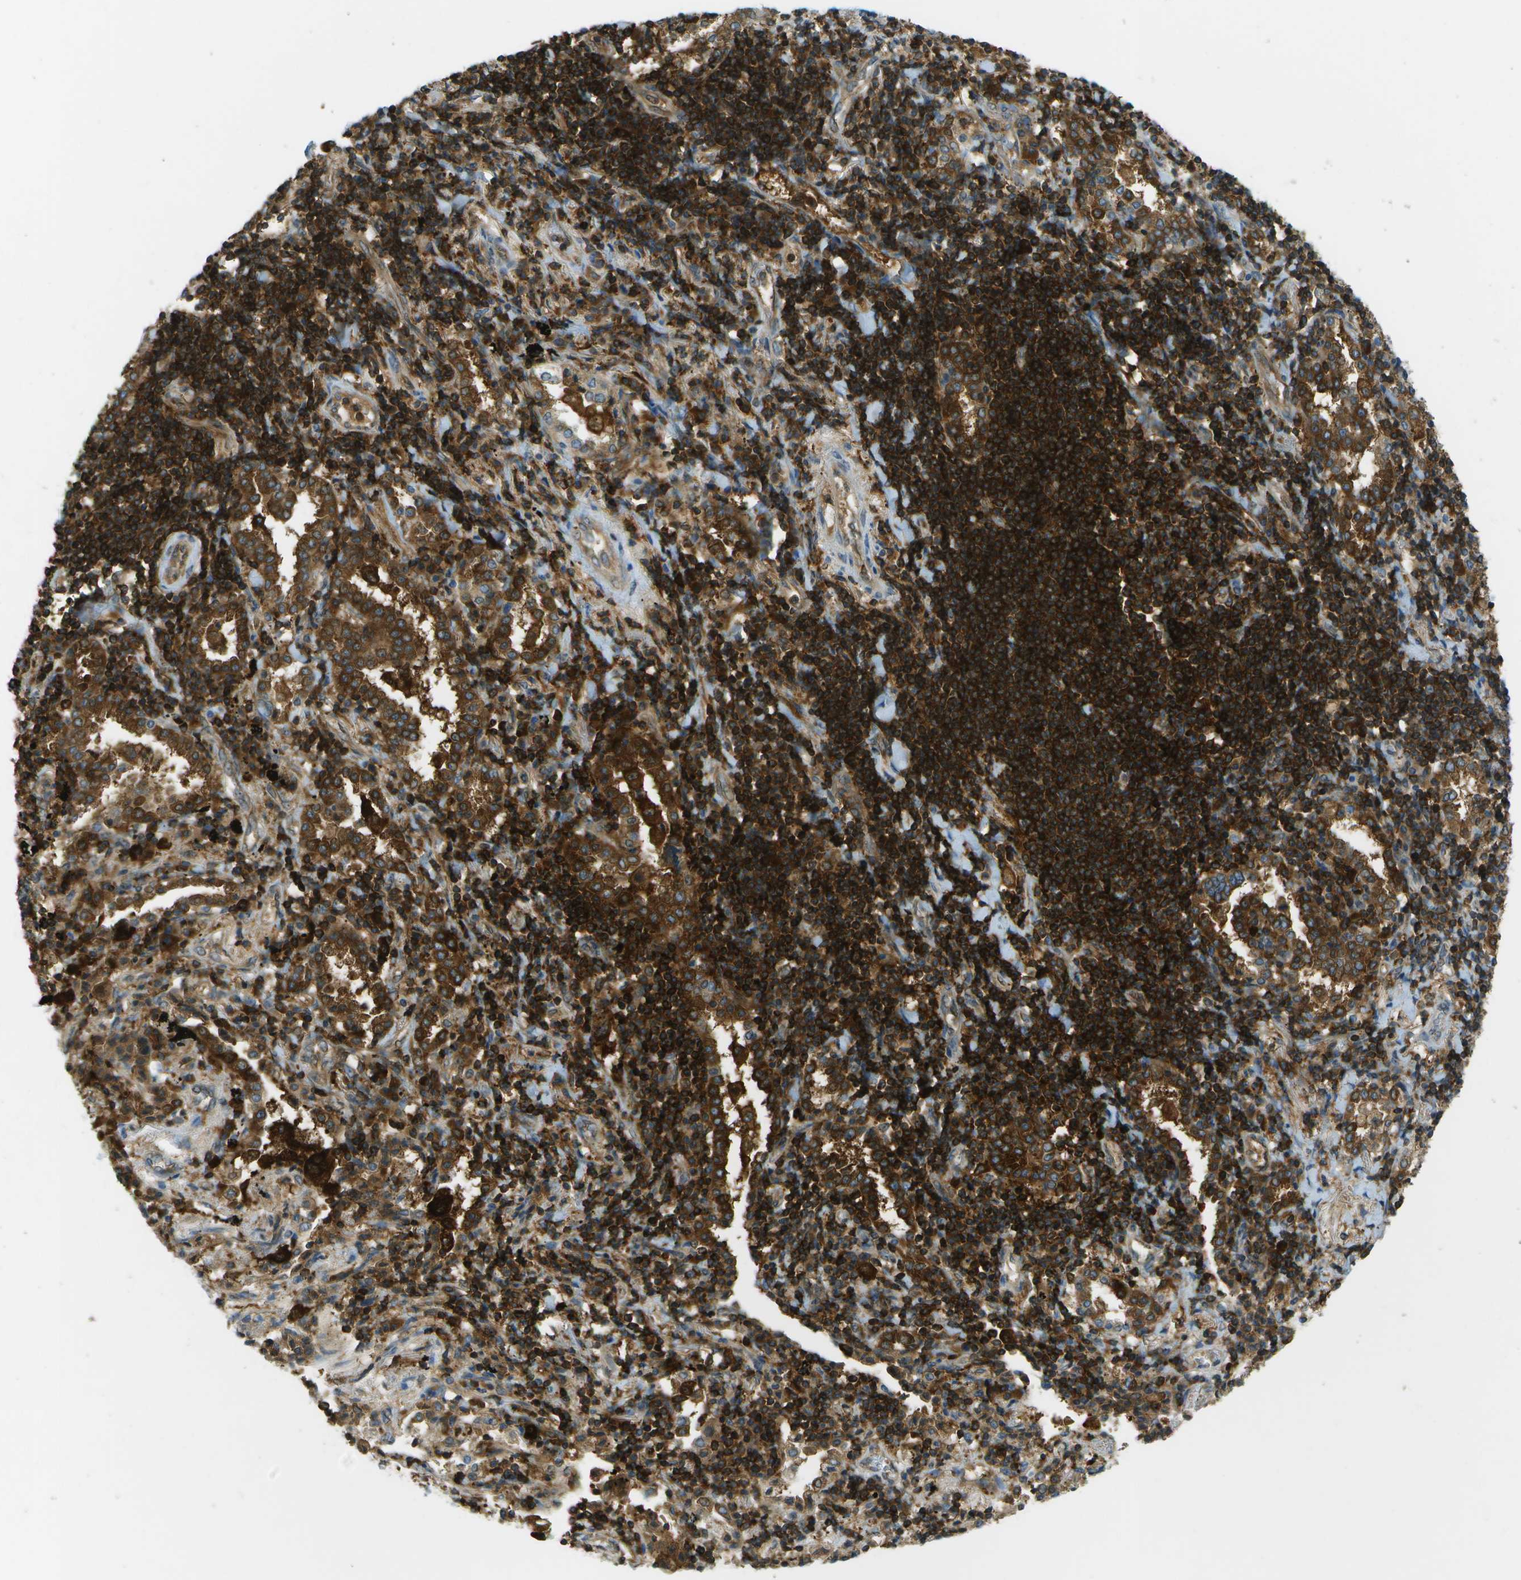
{"staining": {"intensity": "moderate", "quantity": ">75%", "location": "cytoplasmic/membranous"}, "tissue": "lung cancer", "cell_type": "Tumor cells", "image_type": "cancer", "snomed": [{"axis": "morphology", "description": "Adenocarcinoma, NOS"}, {"axis": "topography", "description": "Lung"}], "caption": "Protein staining of lung adenocarcinoma tissue displays moderate cytoplasmic/membranous staining in about >75% of tumor cells.", "gene": "TMTC1", "patient": {"sex": "female", "age": 65}}